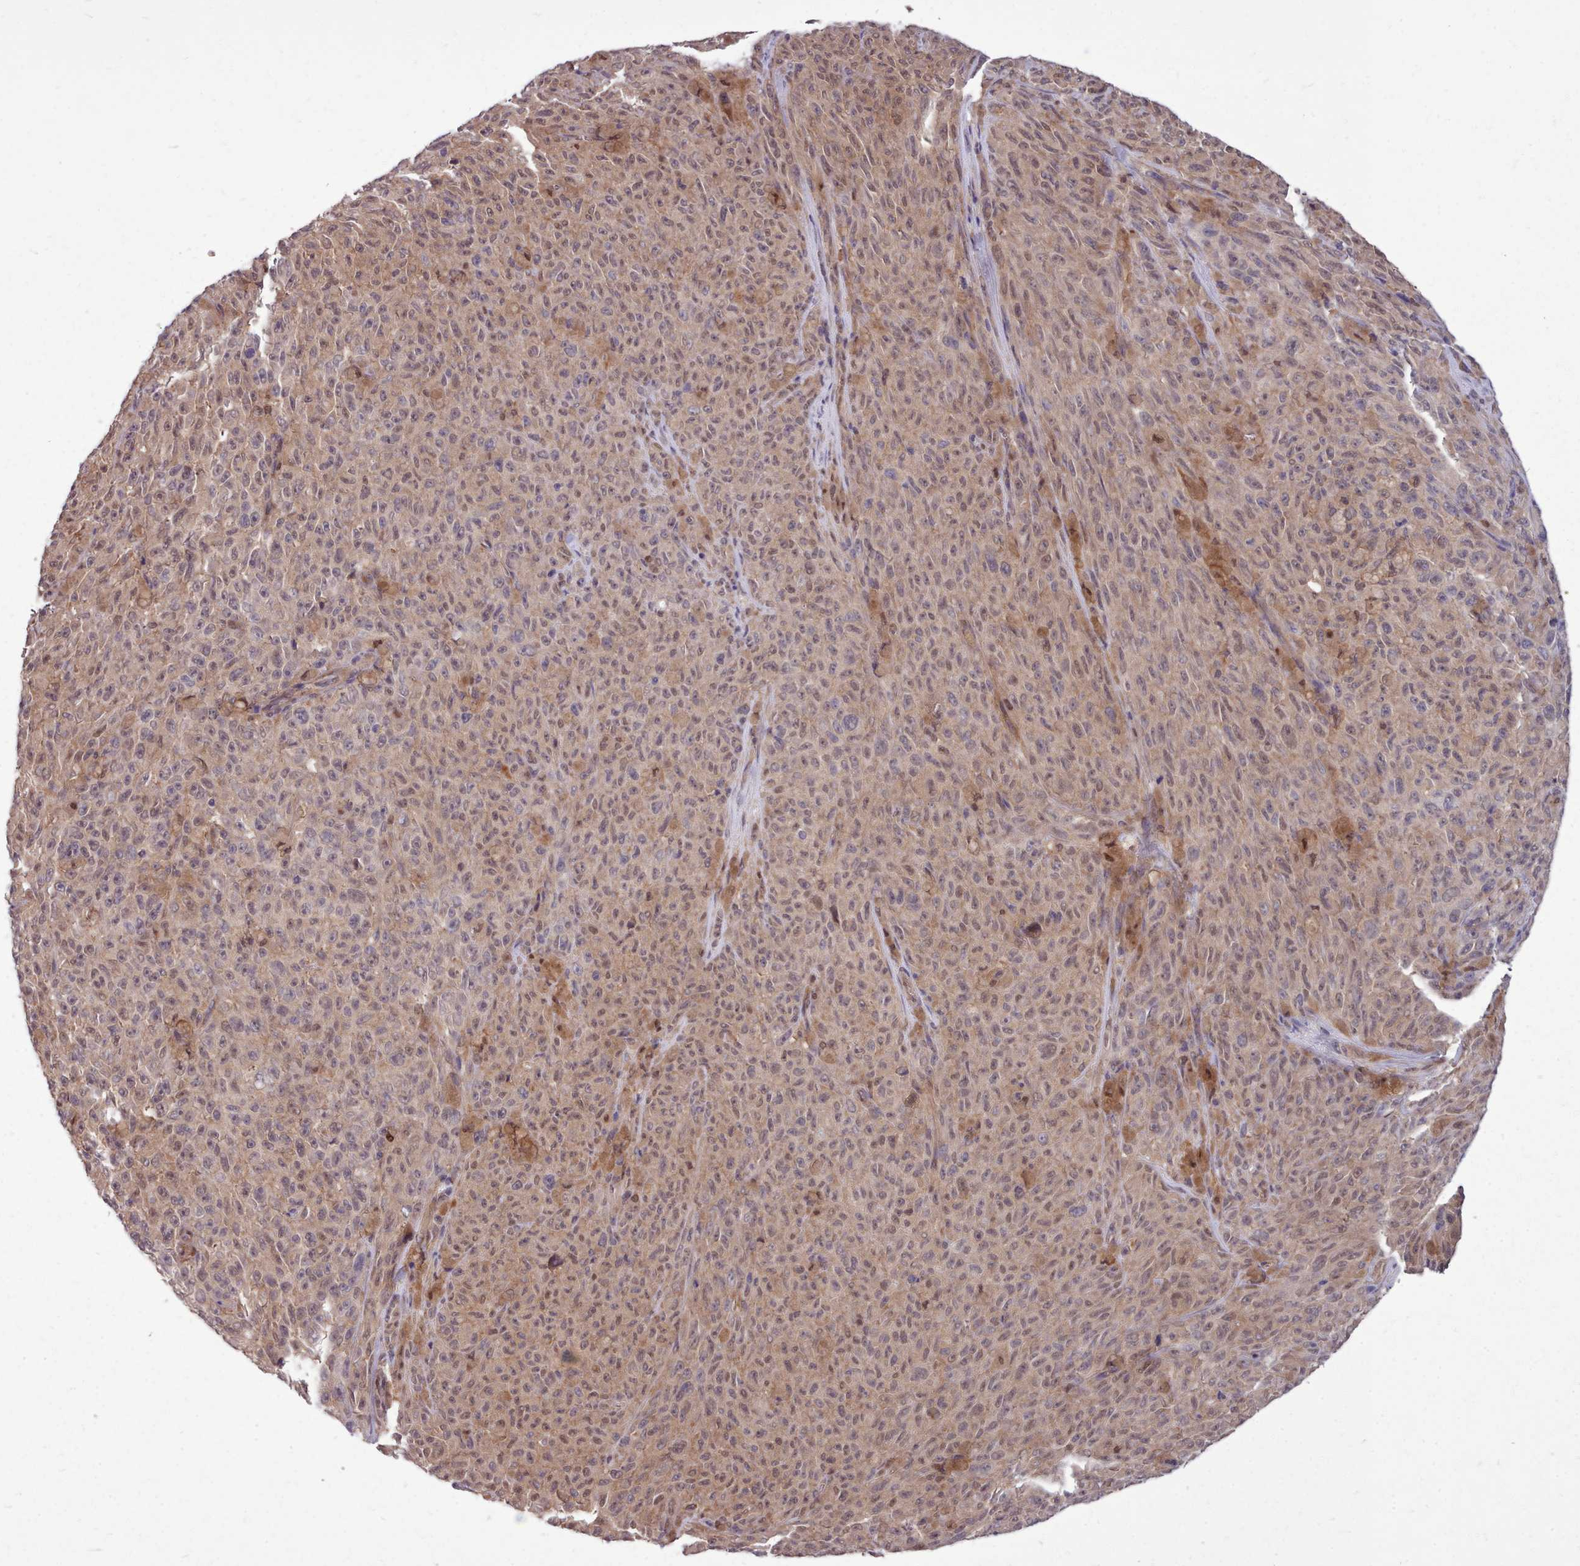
{"staining": {"intensity": "weak", "quantity": ">75%", "location": "cytoplasmic/membranous,nuclear"}, "tissue": "melanoma", "cell_type": "Tumor cells", "image_type": "cancer", "snomed": [{"axis": "morphology", "description": "Malignant melanoma, NOS"}, {"axis": "topography", "description": "Skin"}], "caption": "Melanoma stained for a protein (brown) displays weak cytoplasmic/membranous and nuclear positive positivity in approximately >75% of tumor cells.", "gene": "AHCY", "patient": {"sex": "female", "age": 82}}